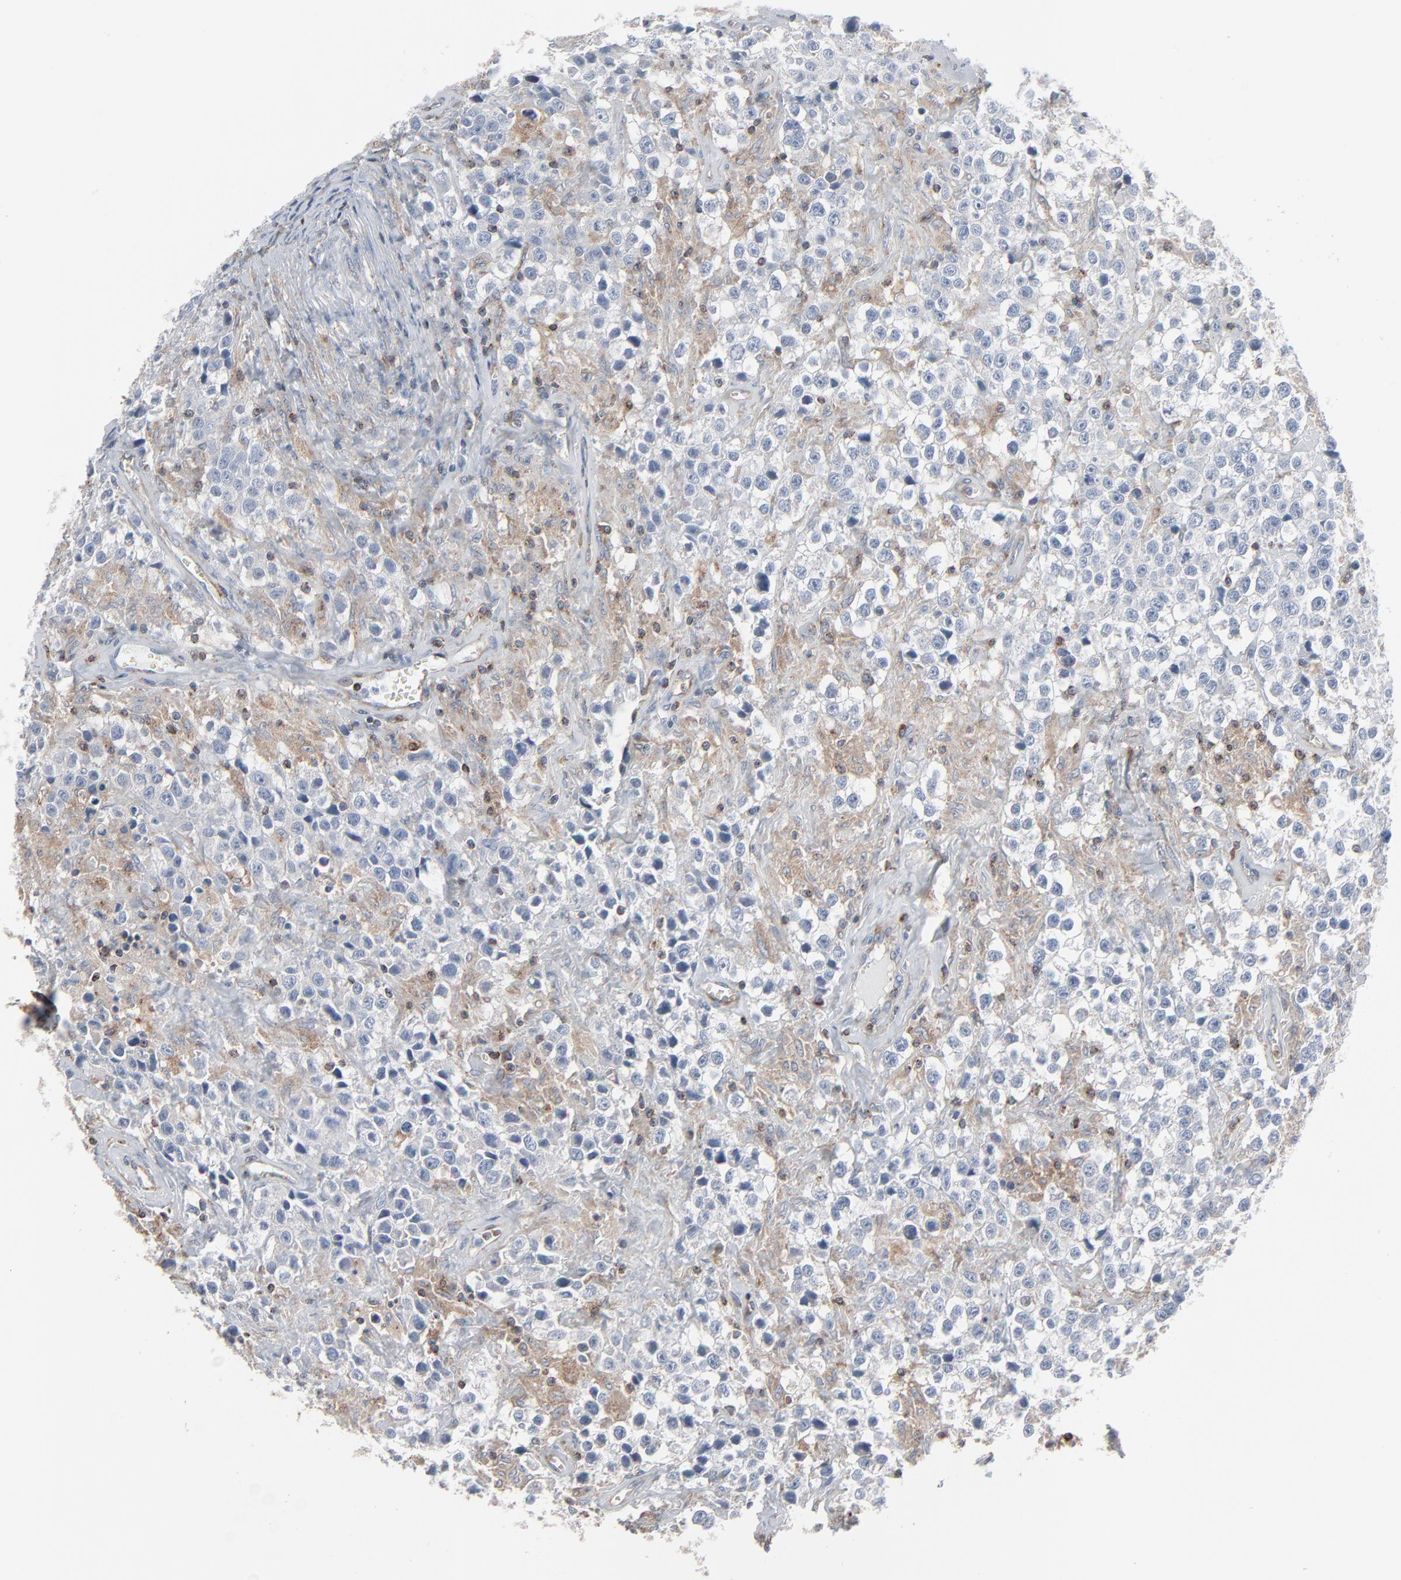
{"staining": {"intensity": "moderate", "quantity": "<25%", "location": "cytoplasmic/membranous"}, "tissue": "testis cancer", "cell_type": "Tumor cells", "image_type": "cancer", "snomed": [{"axis": "morphology", "description": "Seminoma, NOS"}, {"axis": "topography", "description": "Testis"}], "caption": "Moderate cytoplasmic/membranous expression for a protein is identified in about <25% of tumor cells of testis cancer using immunohistochemistry (IHC).", "gene": "OPTN", "patient": {"sex": "male", "age": 43}}